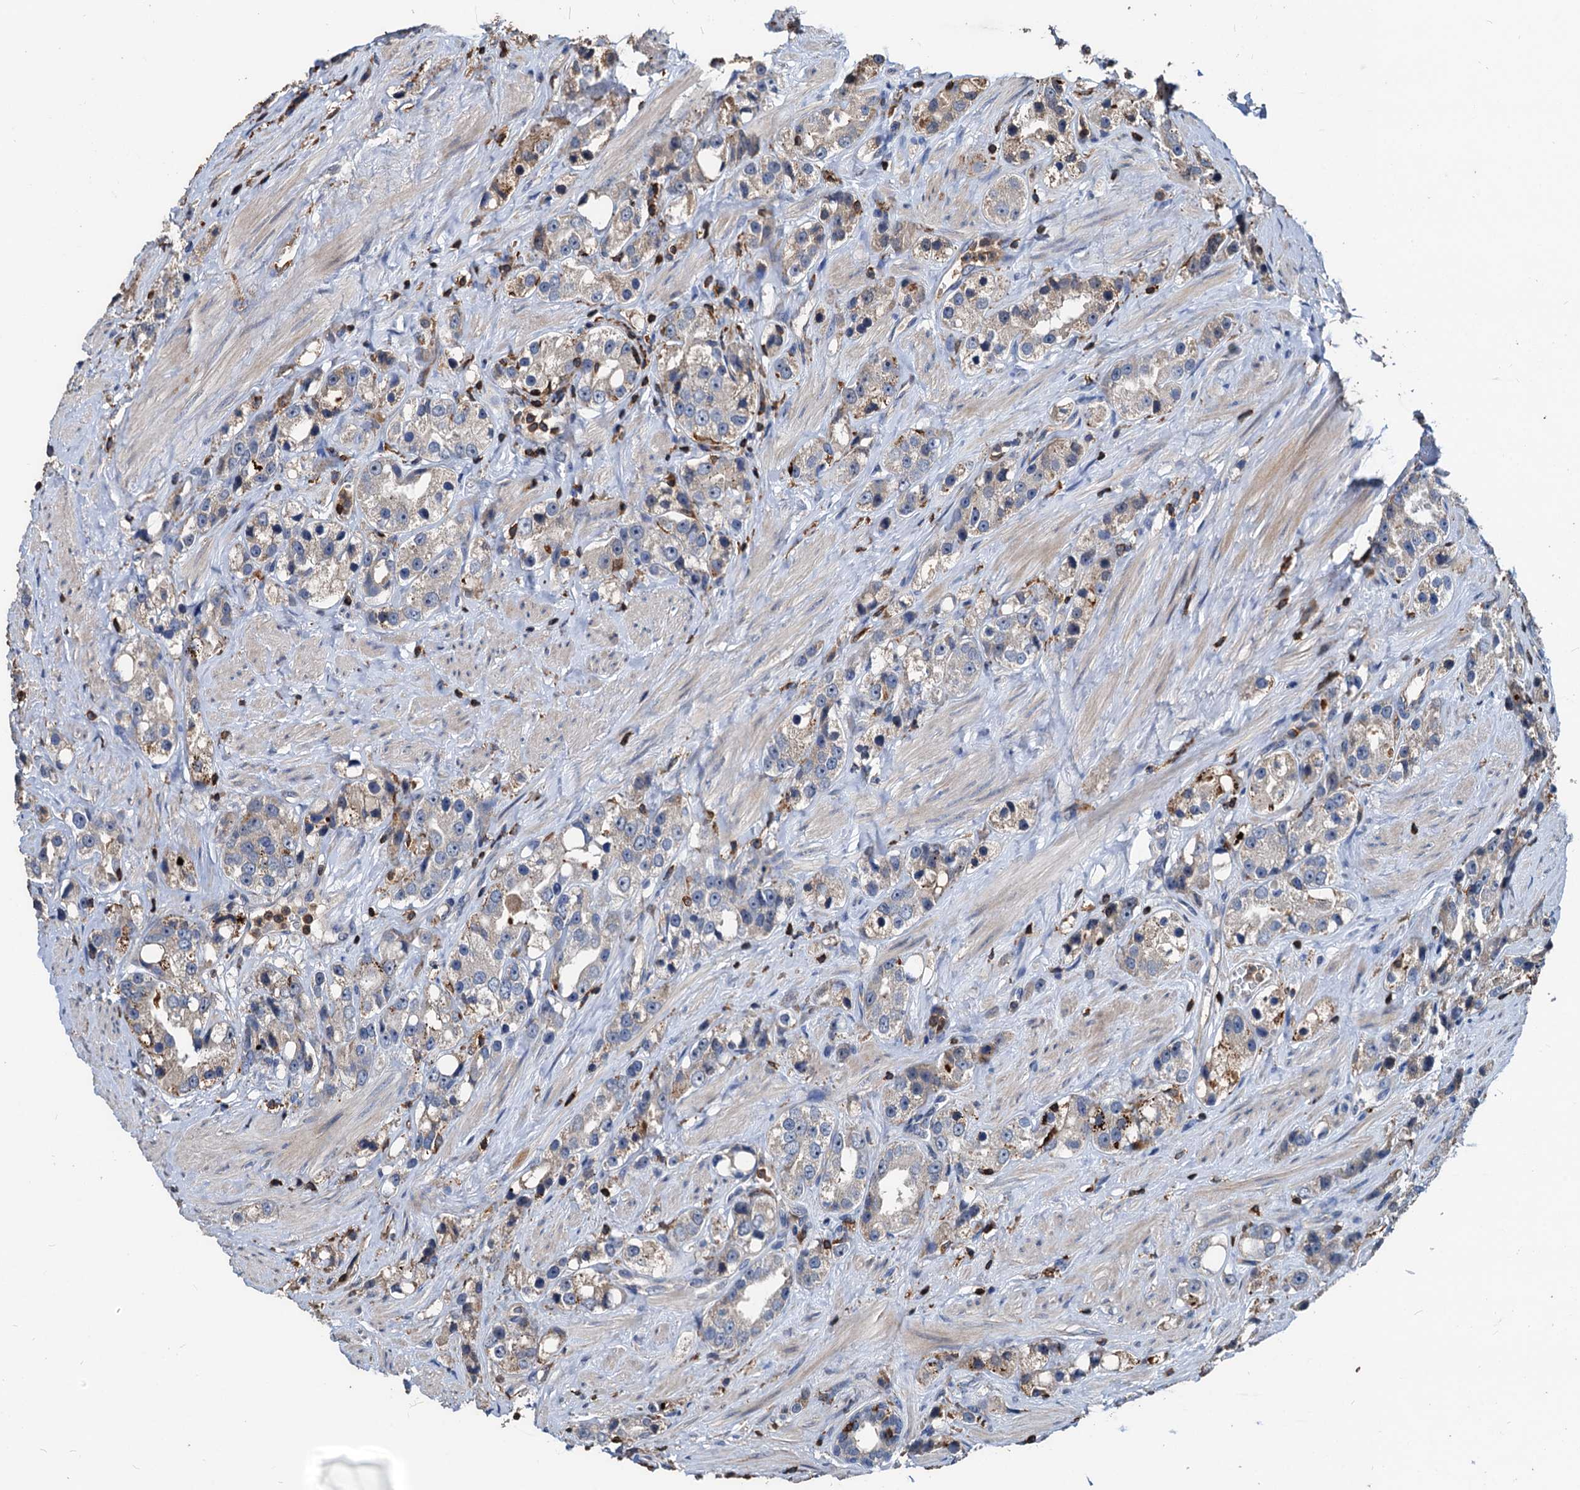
{"staining": {"intensity": "weak", "quantity": "<25%", "location": "cytoplasmic/membranous"}, "tissue": "prostate cancer", "cell_type": "Tumor cells", "image_type": "cancer", "snomed": [{"axis": "morphology", "description": "Adenocarcinoma, NOS"}, {"axis": "topography", "description": "Prostate"}], "caption": "A histopathology image of prostate adenocarcinoma stained for a protein displays no brown staining in tumor cells.", "gene": "LCP2", "patient": {"sex": "male", "age": 79}}